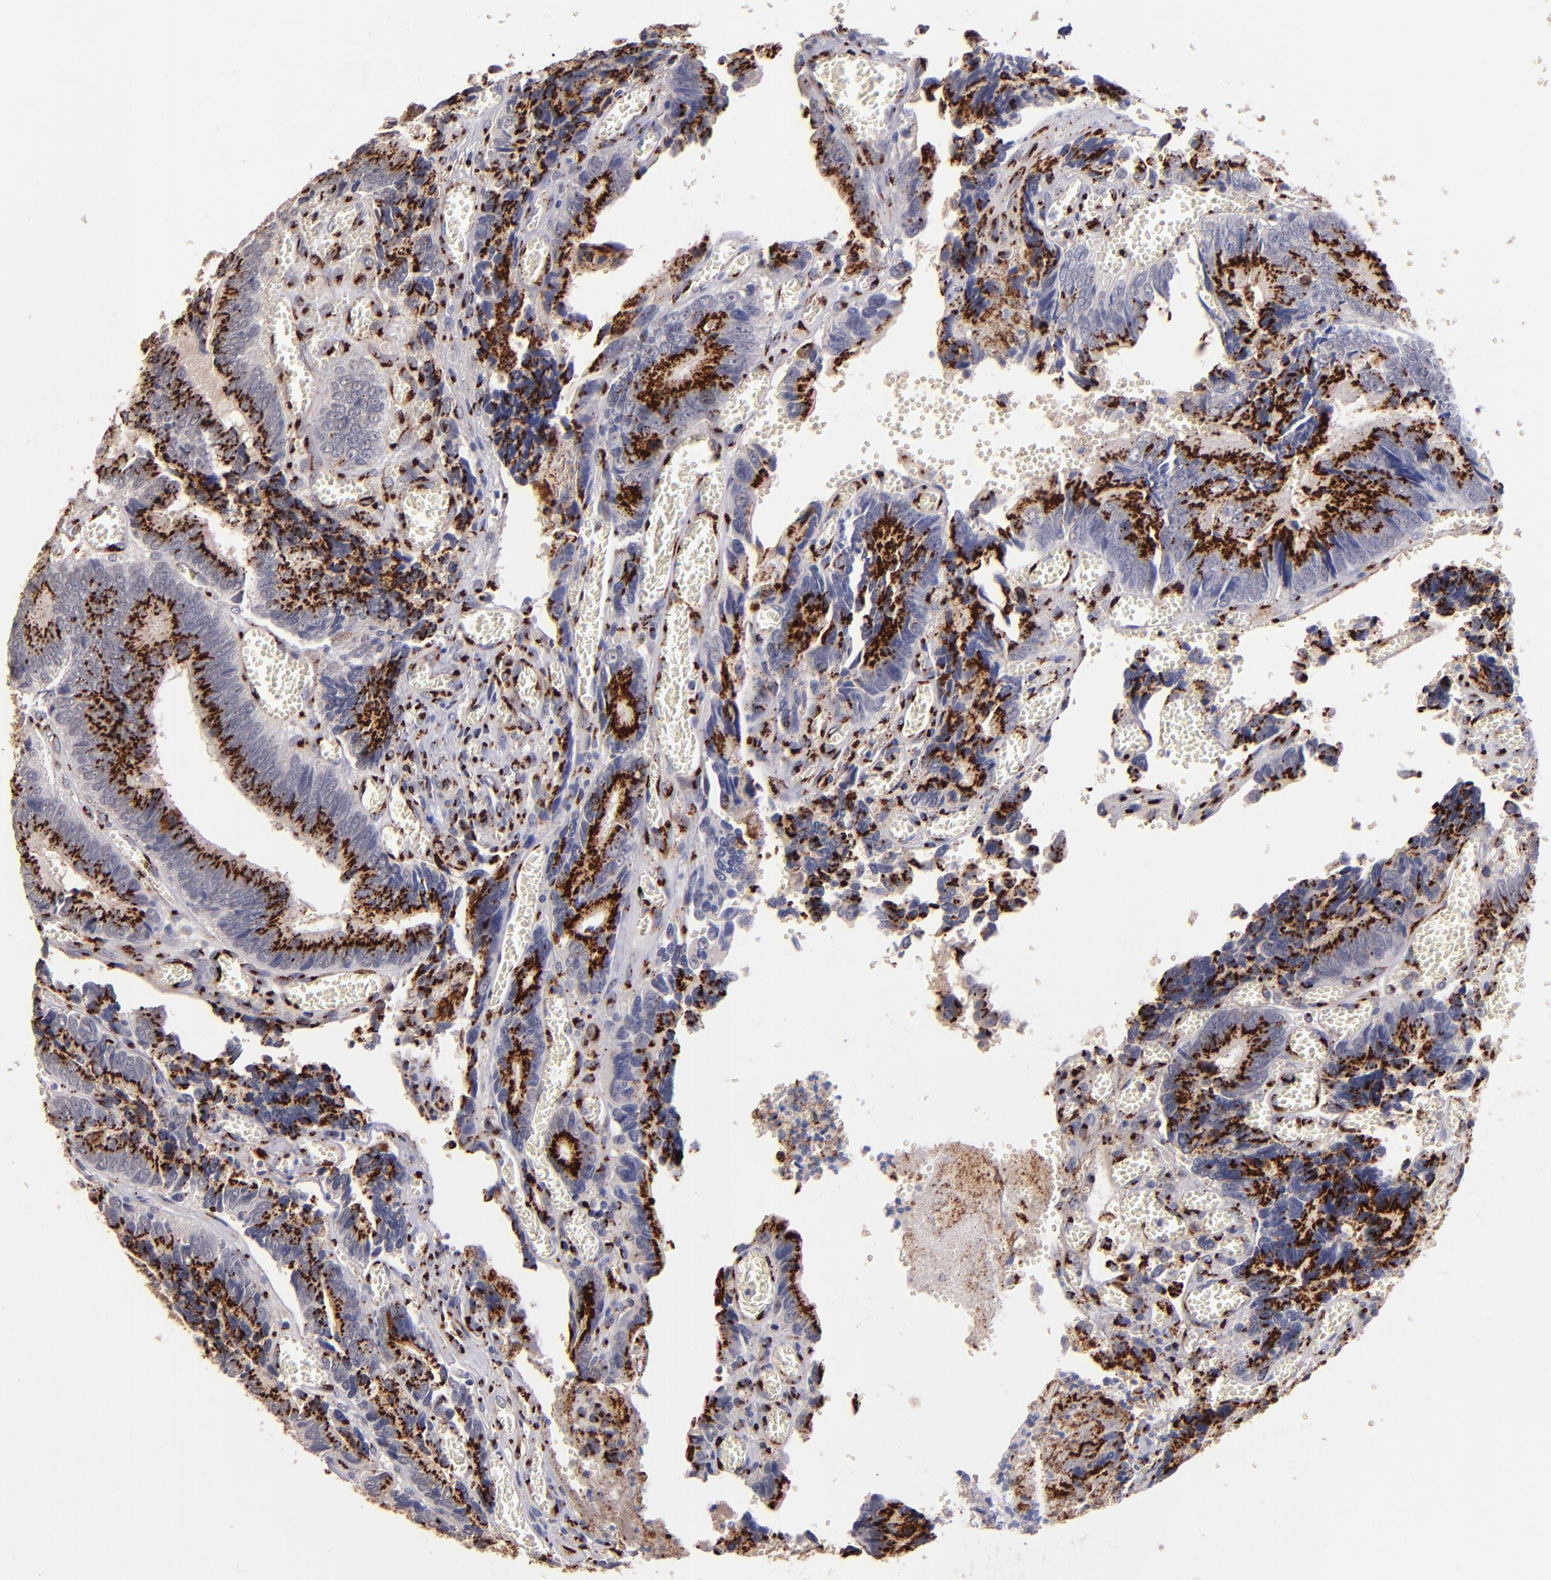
{"staining": {"intensity": "strong", "quantity": ">75%", "location": "cytoplasmic/membranous"}, "tissue": "colorectal cancer", "cell_type": "Tumor cells", "image_type": "cancer", "snomed": [{"axis": "morphology", "description": "Adenocarcinoma, NOS"}, {"axis": "topography", "description": "Colon"}], "caption": "Colorectal cancer stained with a brown dye shows strong cytoplasmic/membranous positive expression in approximately >75% of tumor cells.", "gene": "GOLIM4", "patient": {"sex": "male", "age": 72}}